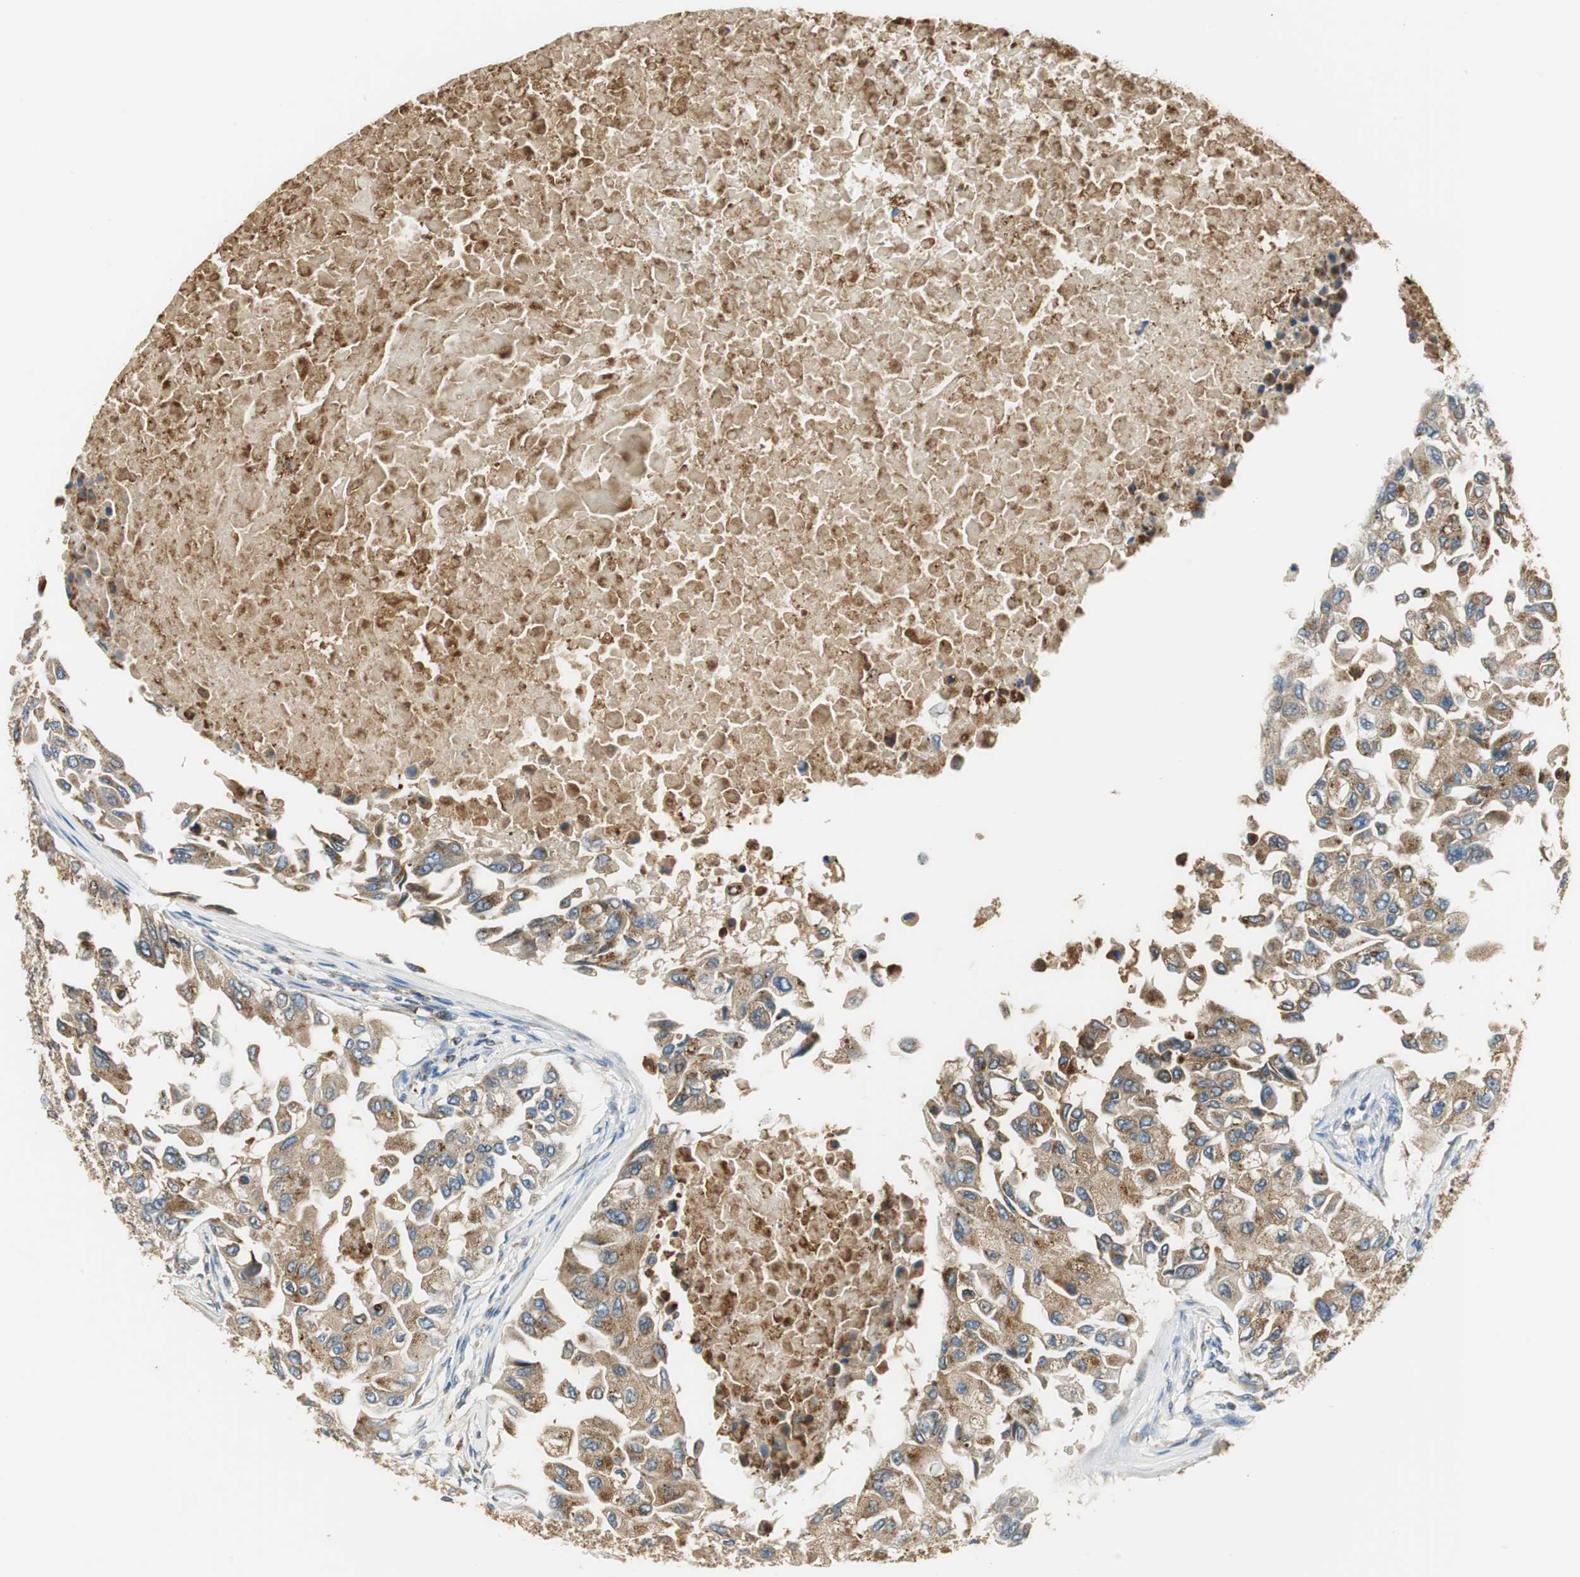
{"staining": {"intensity": "moderate", "quantity": ">75%", "location": "cytoplasmic/membranous"}, "tissue": "breast cancer", "cell_type": "Tumor cells", "image_type": "cancer", "snomed": [{"axis": "morphology", "description": "Normal tissue, NOS"}, {"axis": "morphology", "description": "Duct carcinoma"}, {"axis": "topography", "description": "Breast"}], "caption": "This histopathology image demonstrates immunohistochemistry (IHC) staining of breast intraductal carcinoma, with medium moderate cytoplasmic/membranous positivity in about >75% of tumor cells.", "gene": "NIT1", "patient": {"sex": "female", "age": 49}}